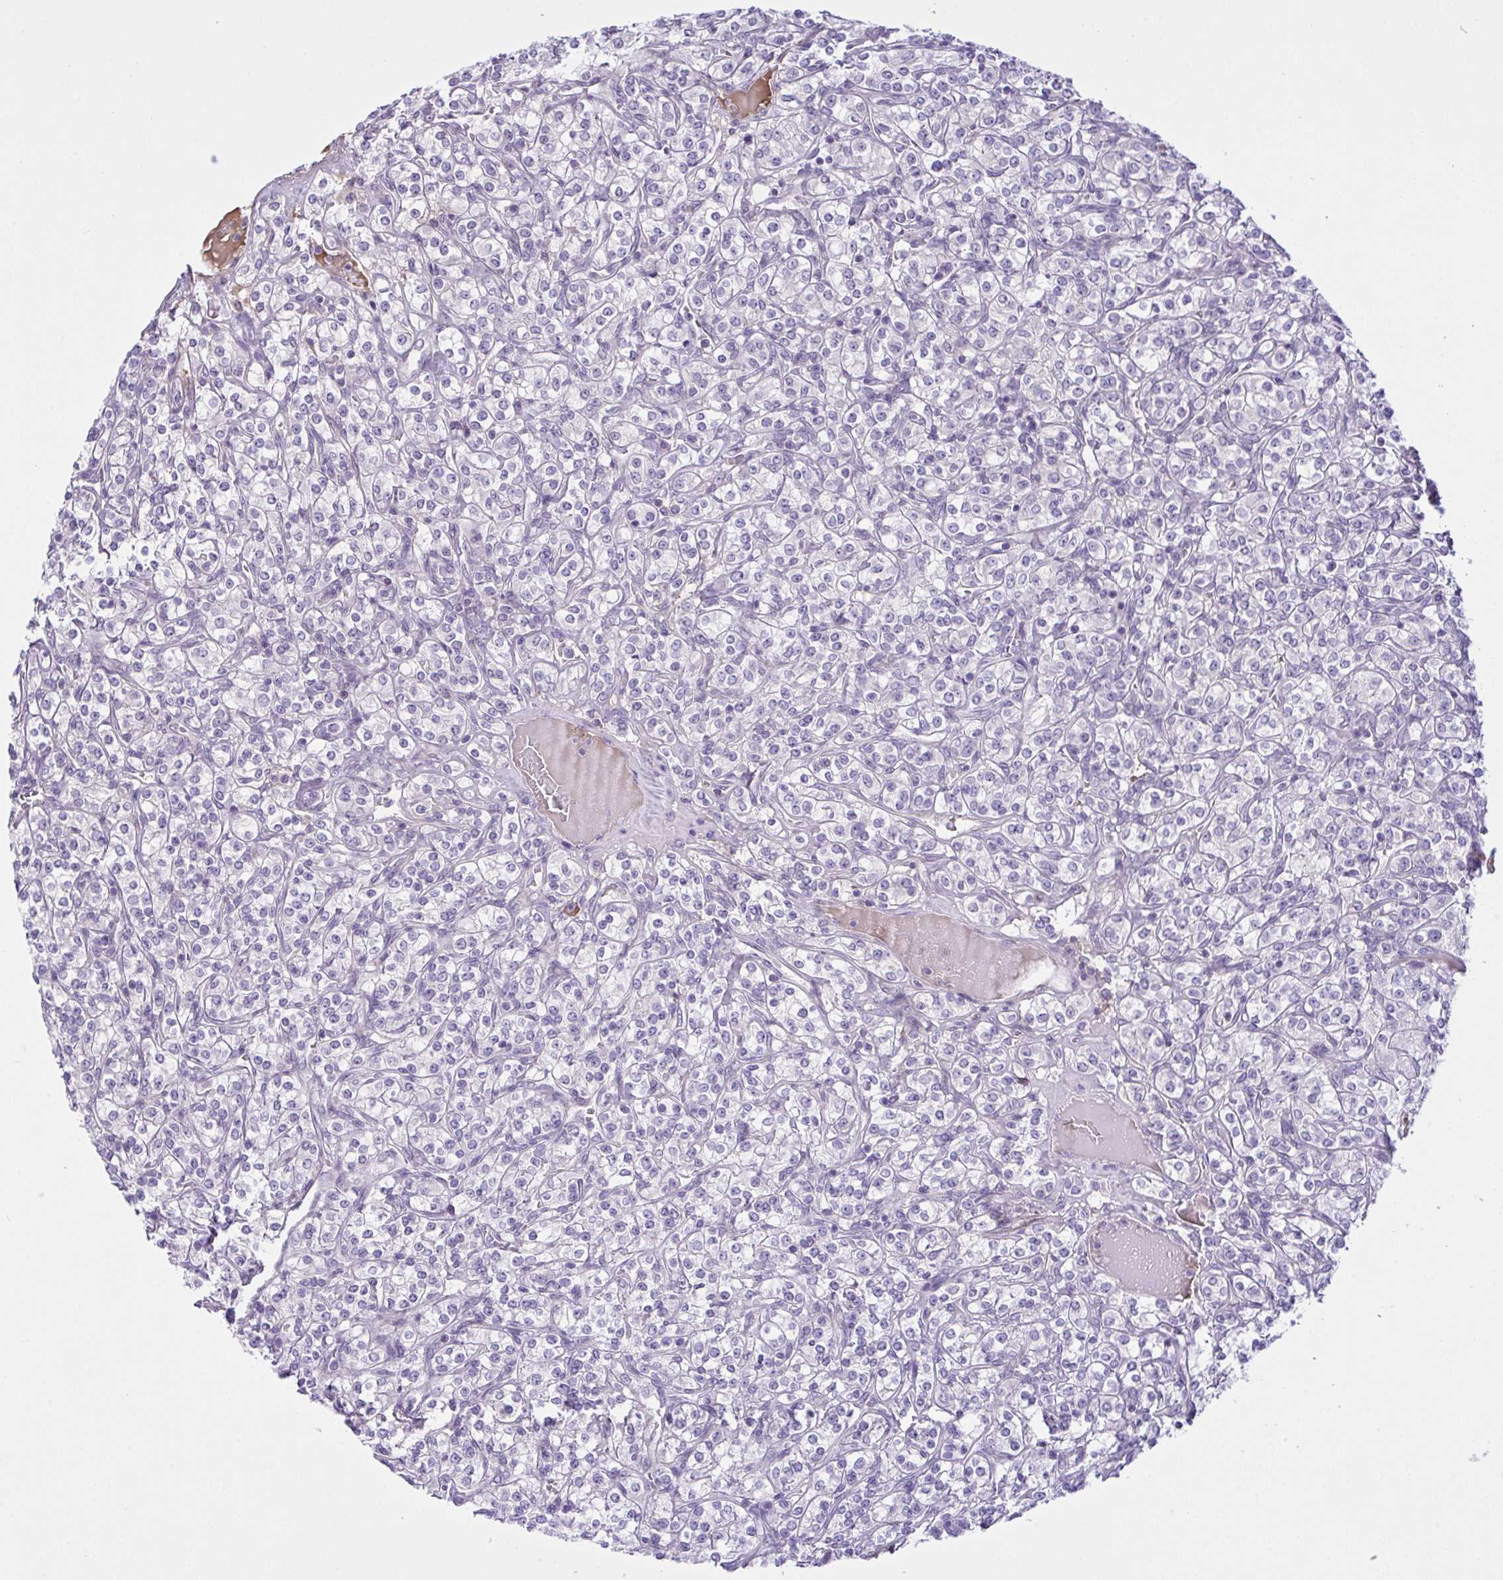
{"staining": {"intensity": "negative", "quantity": "none", "location": "none"}, "tissue": "renal cancer", "cell_type": "Tumor cells", "image_type": "cancer", "snomed": [{"axis": "morphology", "description": "Adenocarcinoma, NOS"}, {"axis": "topography", "description": "Kidney"}], "caption": "The photomicrograph reveals no significant staining in tumor cells of renal cancer (adenocarcinoma). (Brightfield microscopy of DAB immunohistochemistry at high magnification).", "gene": "SYNPO2L", "patient": {"sex": "male", "age": 77}}